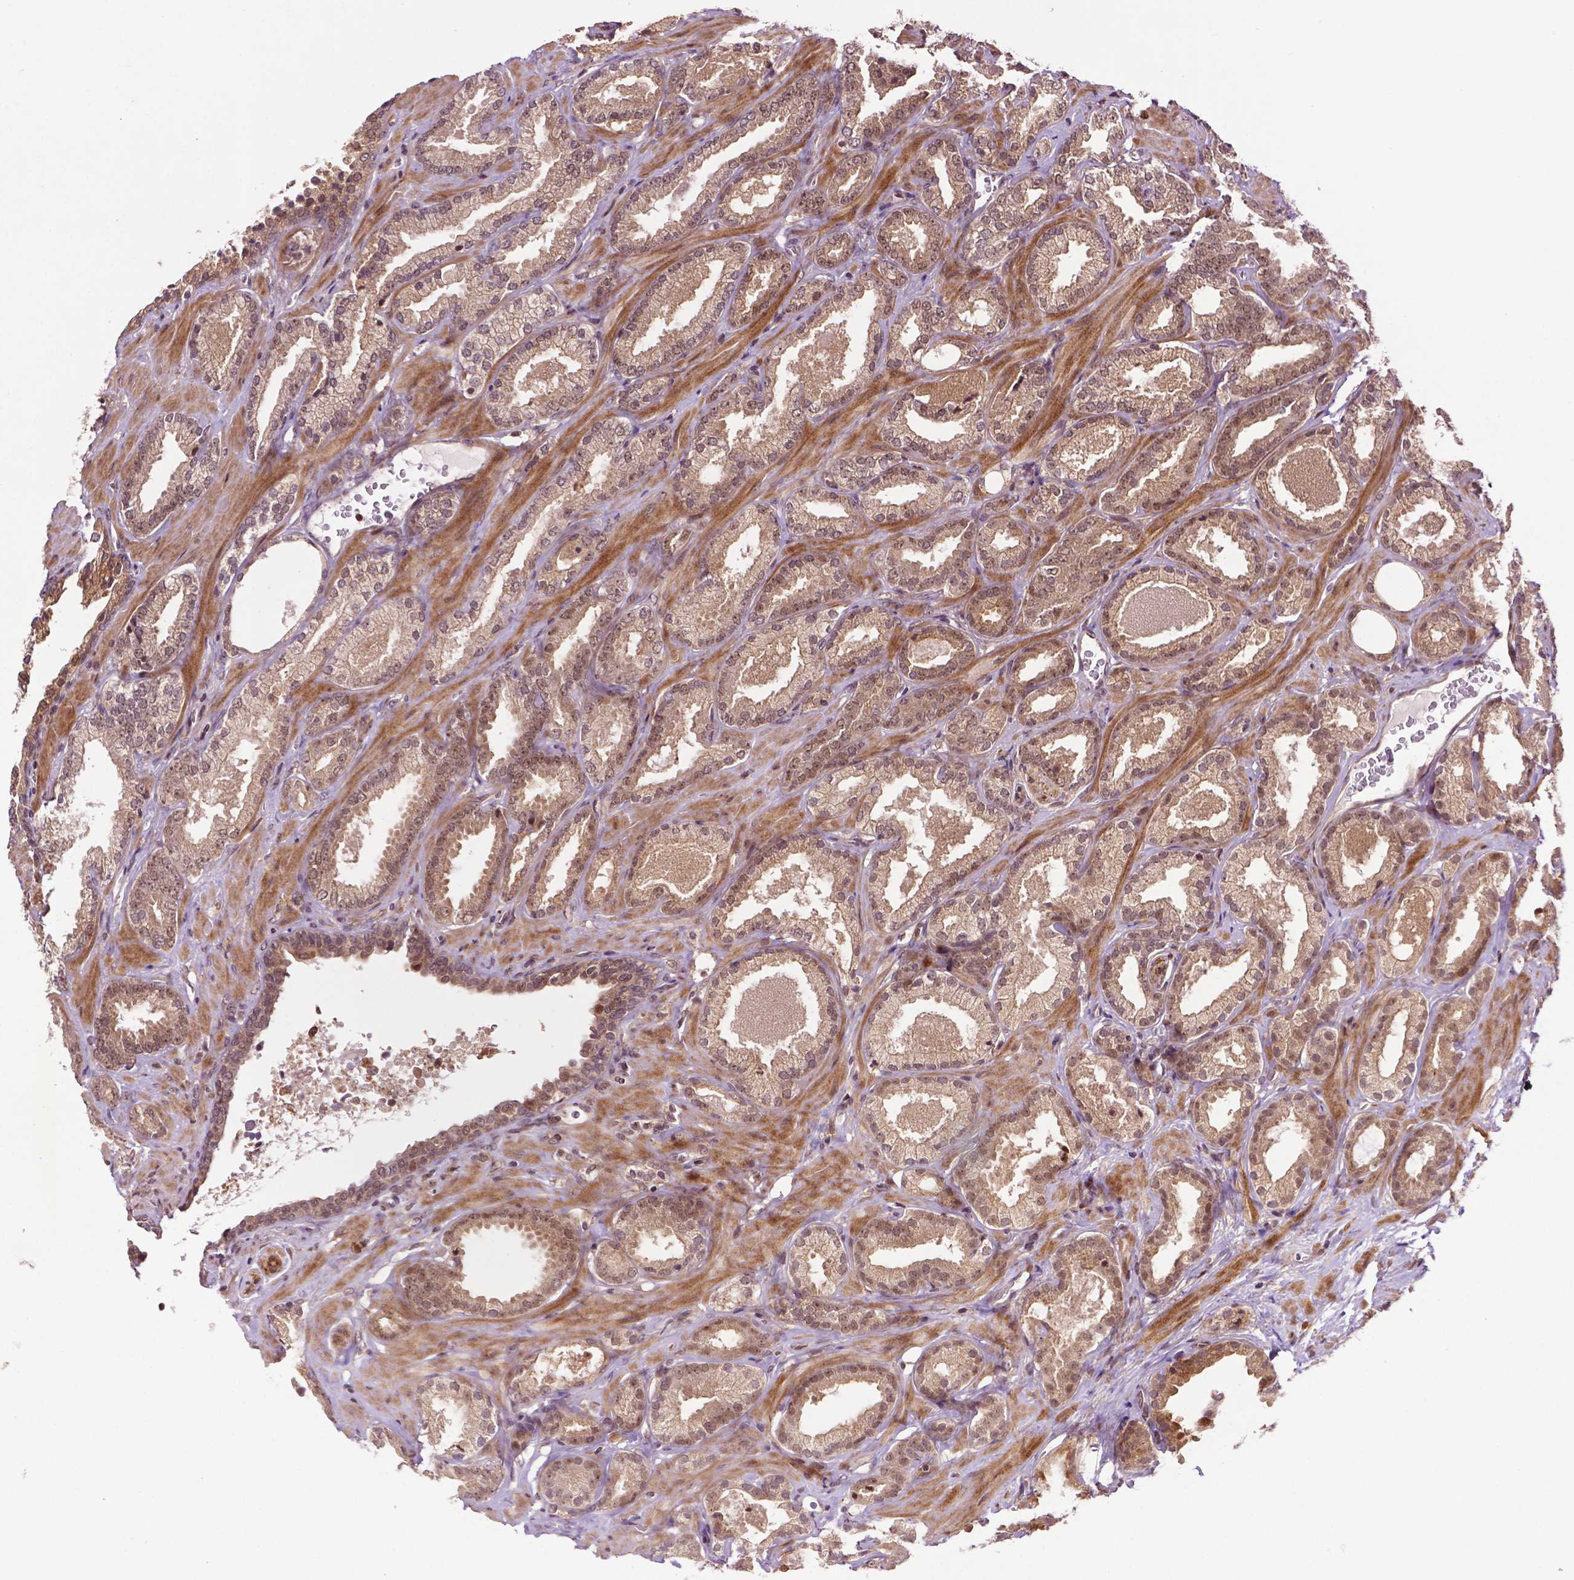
{"staining": {"intensity": "moderate", "quantity": ">75%", "location": "cytoplasmic/membranous,nuclear"}, "tissue": "prostate cancer", "cell_type": "Tumor cells", "image_type": "cancer", "snomed": [{"axis": "morphology", "description": "Adenocarcinoma, Low grade"}, {"axis": "topography", "description": "Prostate"}], "caption": "High-magnification brightfield microscopy of low-grade adenocarcinoma (prostate) stained with DAB (brown) and counterstained with hematoxylin (blue). tumor cells exhibit moderate cytoplasmic/membranous and nuclear staining is appreciated in approximately>75% of cells.", "gene": "TMX2", "patient": {"sex": "male", "age": 62}}